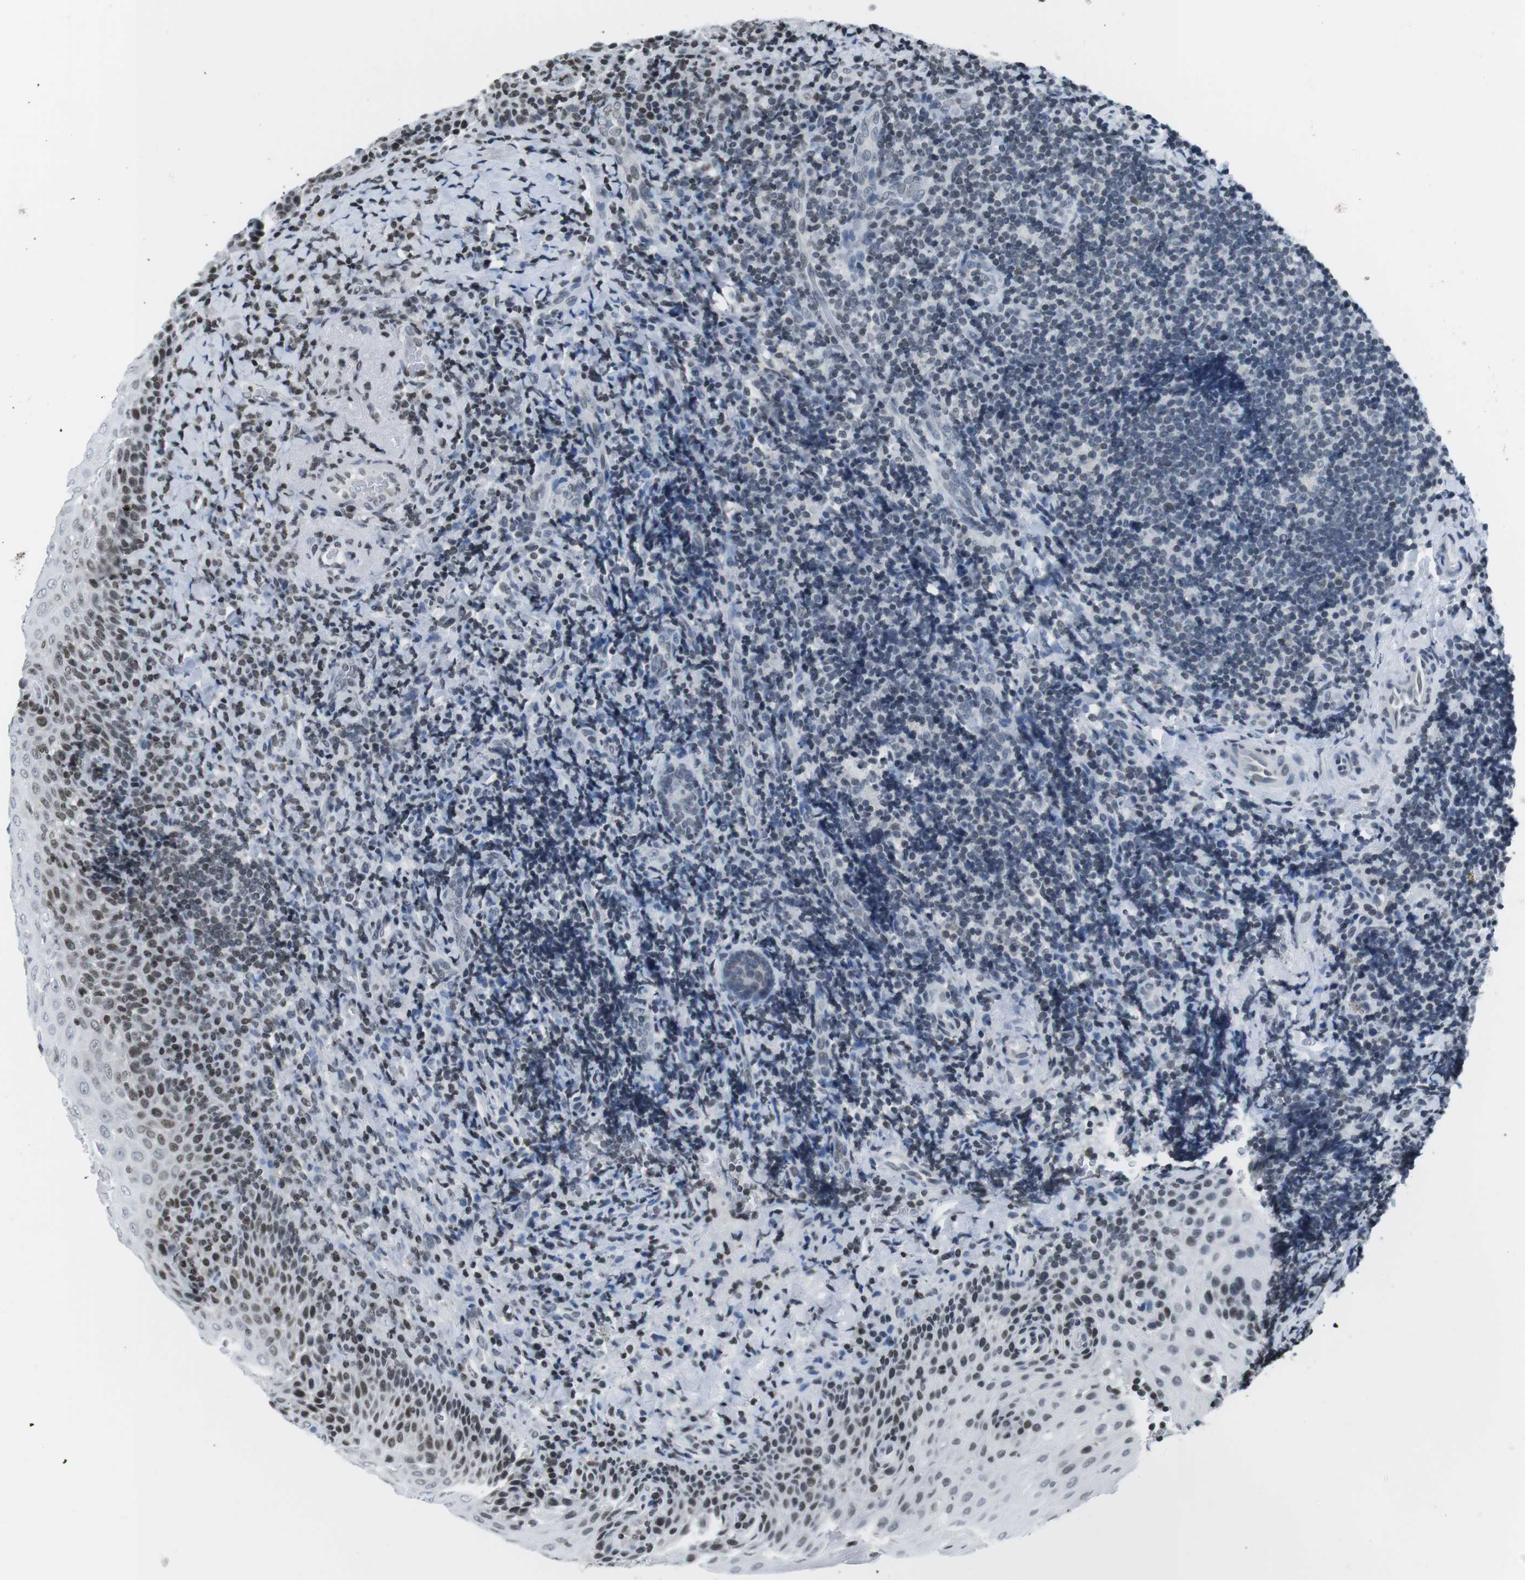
{"staining": {"intensity": "weak", "quantity": "<25%", "location": "nuclear"}, "tissue": "tonsil", "cell_type": "Germinal center cells", "image_type": "normal", "snomed": [{"axis": "morphology", "description": "Normal tissue, NOS"}, {"axis": "topography", "description": "Tonsil"}], "caption": "Immunohistochemistry (IHC) micrograph of unremarkable tonsil: human tonsil stained with DAB exhibits no significant protein positivity in germinal center cells. (DAB immunohistochemistry visualized using brightfield microscopy, high magnification).", "gene": "E2F2", "patient": {"sex": "male", "age": 37}}